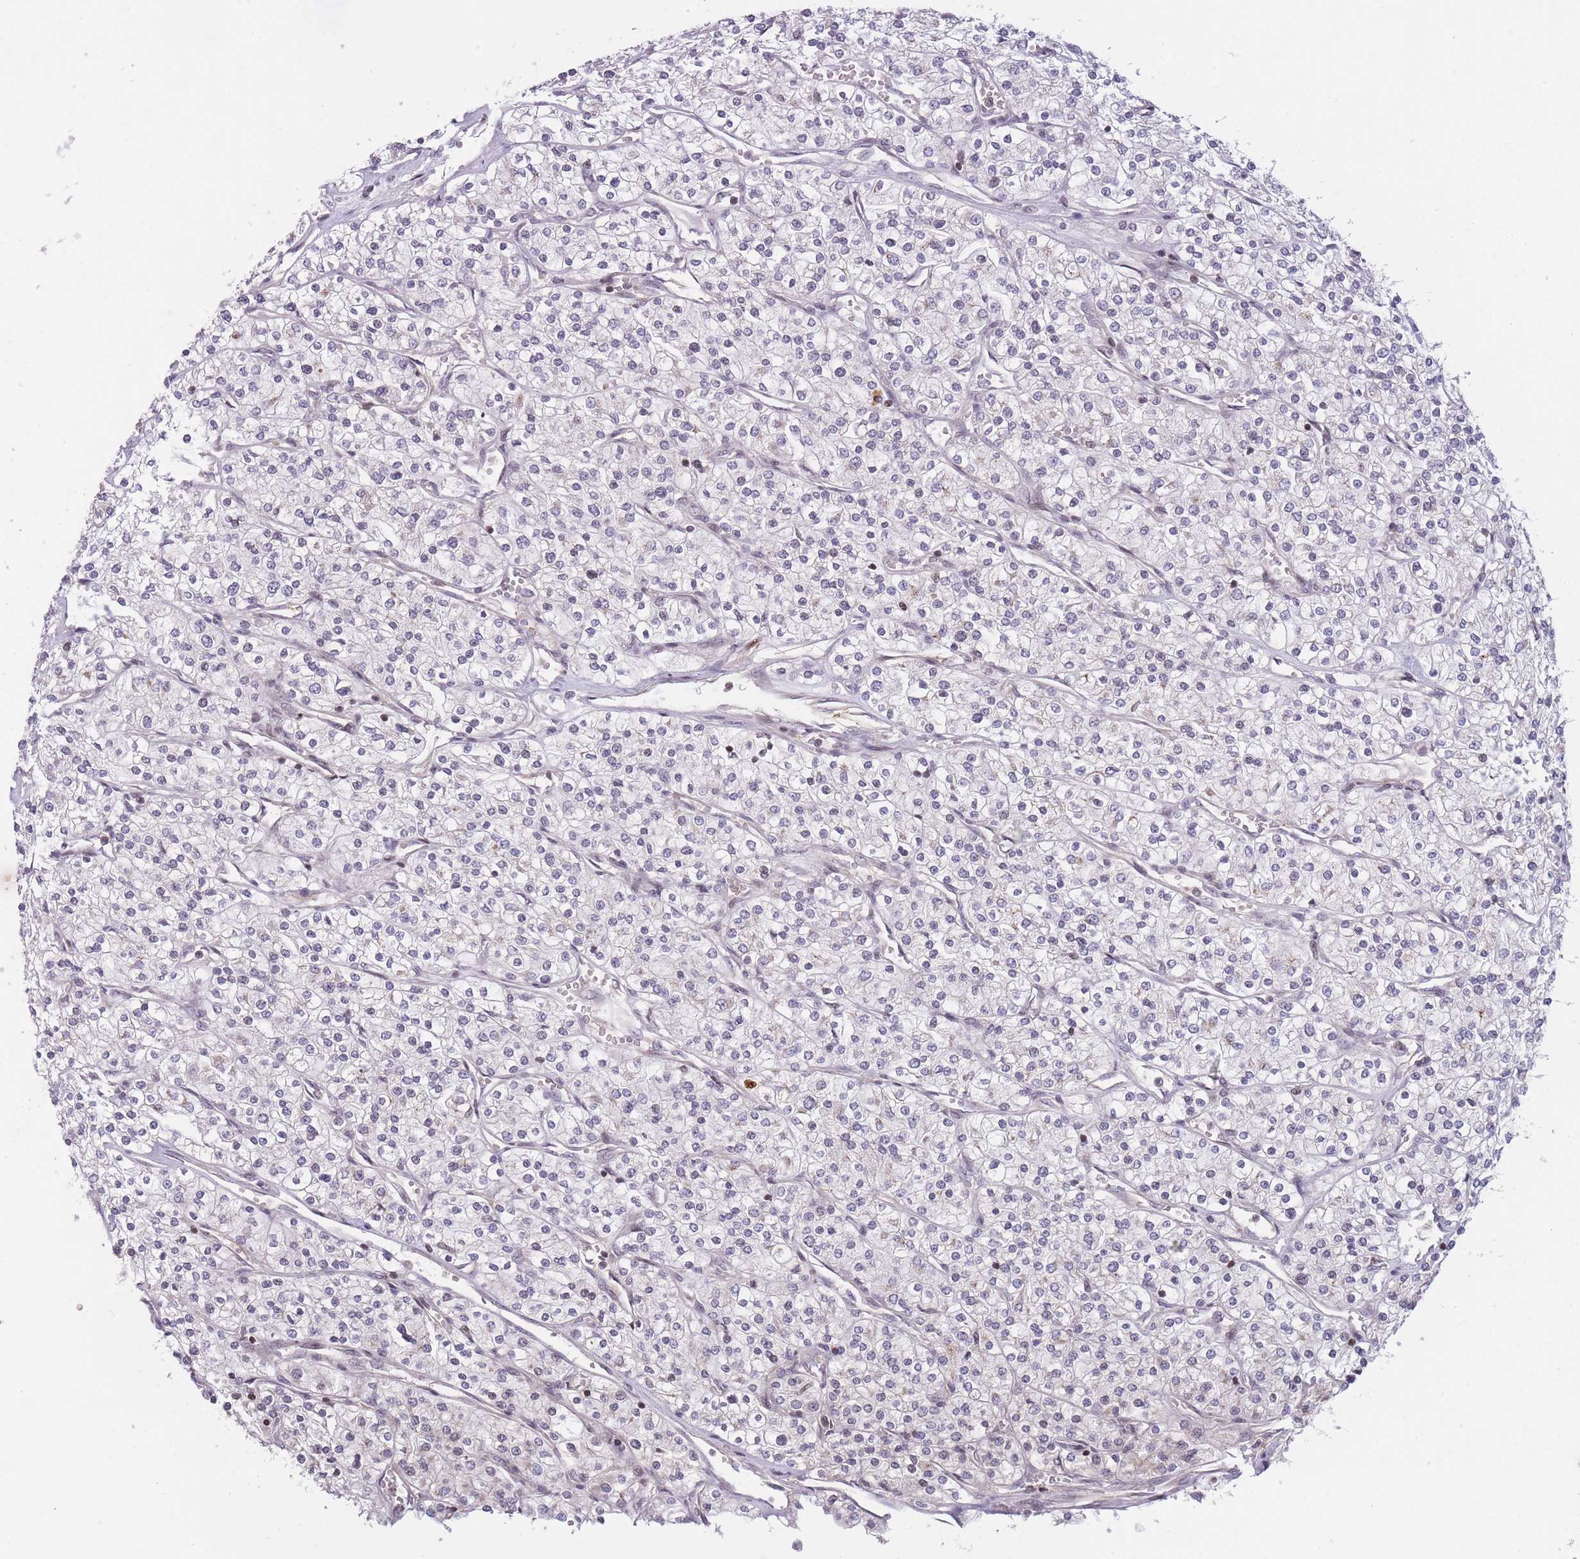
{"staining": {"intensity": "negative", "quantity": "none", "location": "none"}, "tissue": "renal cancer", "cell_type": "Tumor cells", "image_type": "cancer", "snomed": [{"axis": "morphology", "description": "Adenocarcinoma, NOS"}, {"axis": "topography", "description": "Kidney"}], "caption": "High power microscopy image of an immunohistochemistry micrograph of renal cancer, revealing no significant positivity in tumor cells.", "gene": "SLC35F5", "patient": {"sex": "male", "age": 80}}